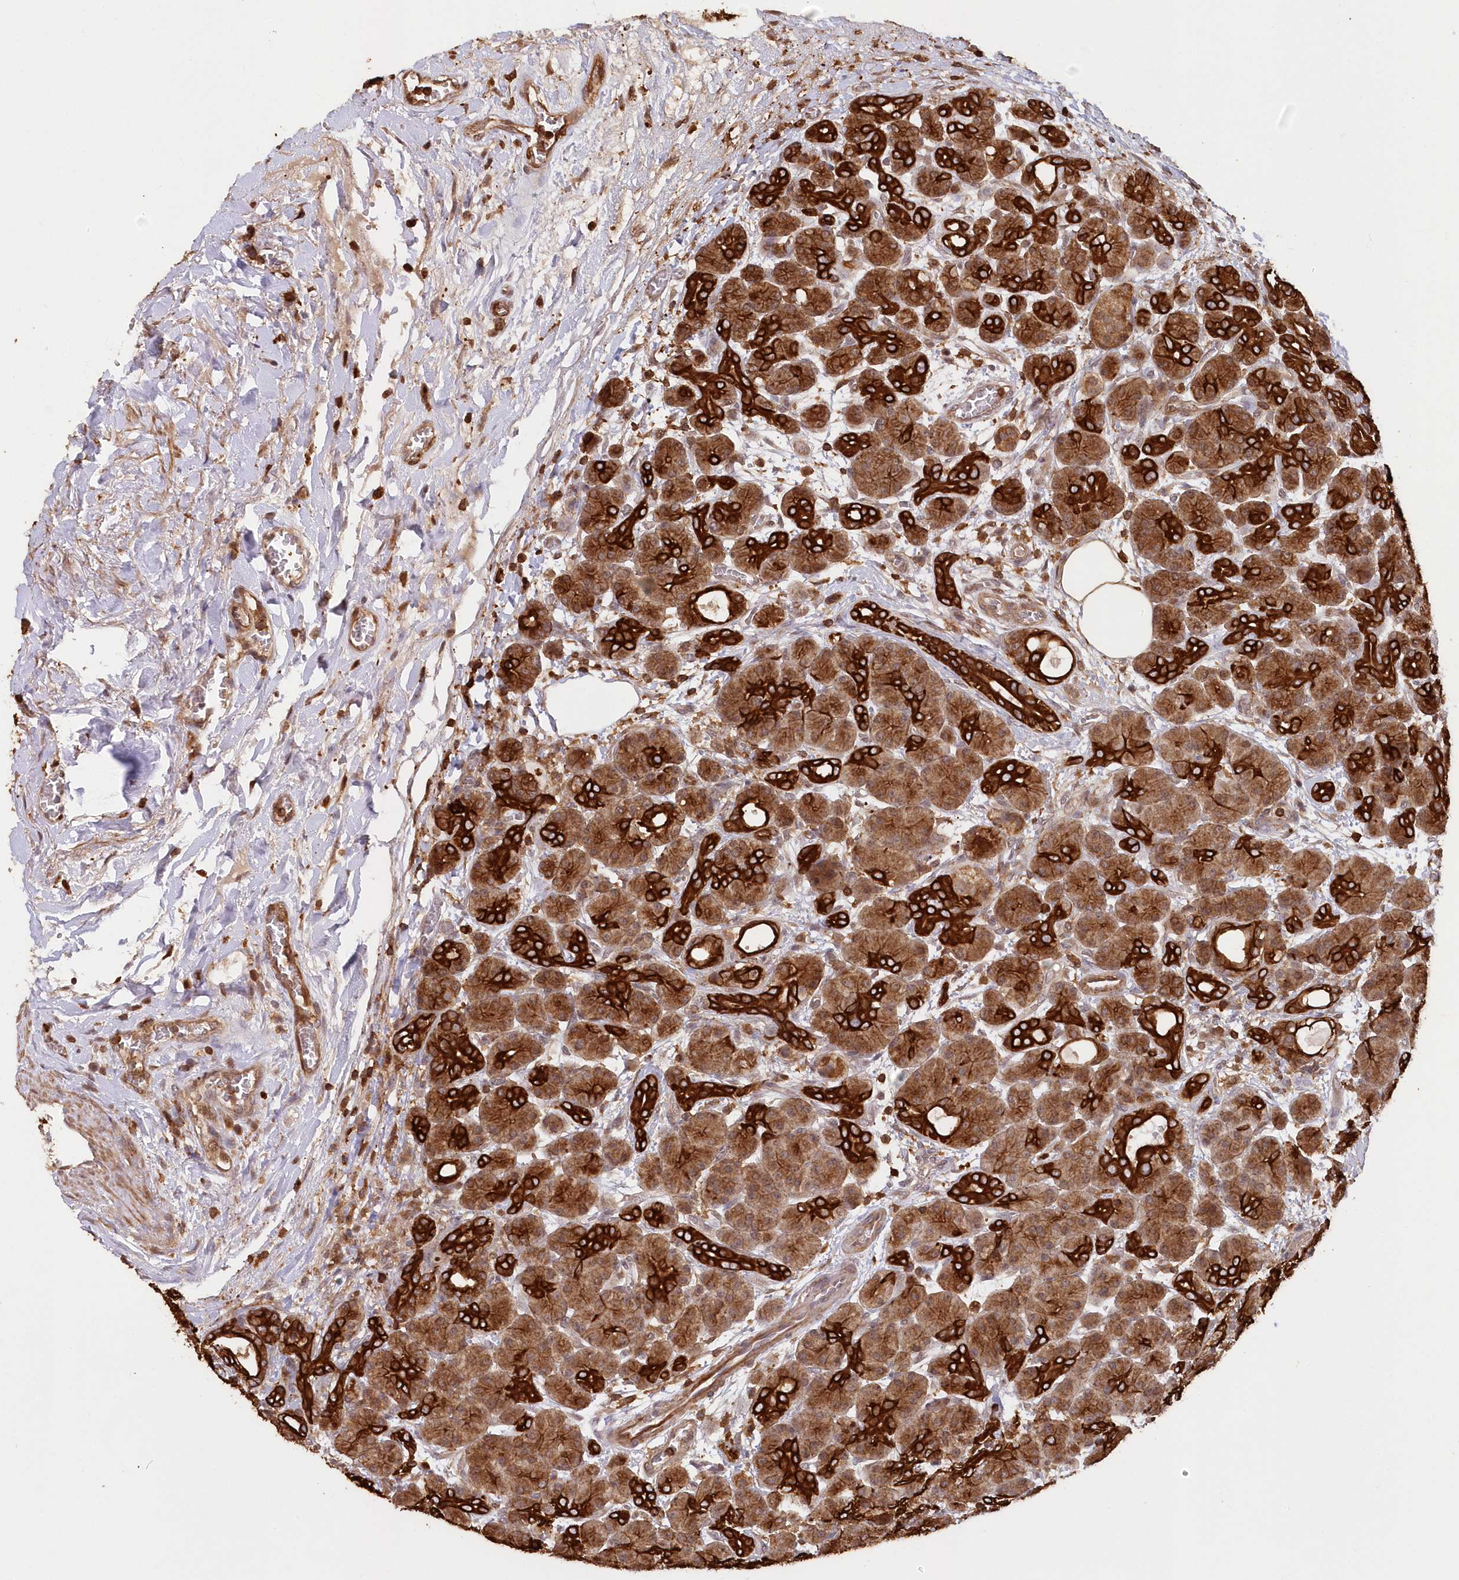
{"staining": {"intensity": "strong", "quantity": ">75%", "location": "cytoplasmic/membranous"}, "tissue": "pancreas", "cell_type": "Exocrine glandular cells", "image_type": "normal", "snomed": [{"axis": "morphology", "description": "Normal tissue, NOS"}, {"axis": "topography", "description": "Pancreas"}], "caption": "A micrograph showing strong cytoplasmic/membranous expression in about >75% of exocrine glandular cells in normal pancreas, as visualized by brown immunohistochemical staining.", "gene": "SNED1", "patient": {"sex": "male", "age": 63}}